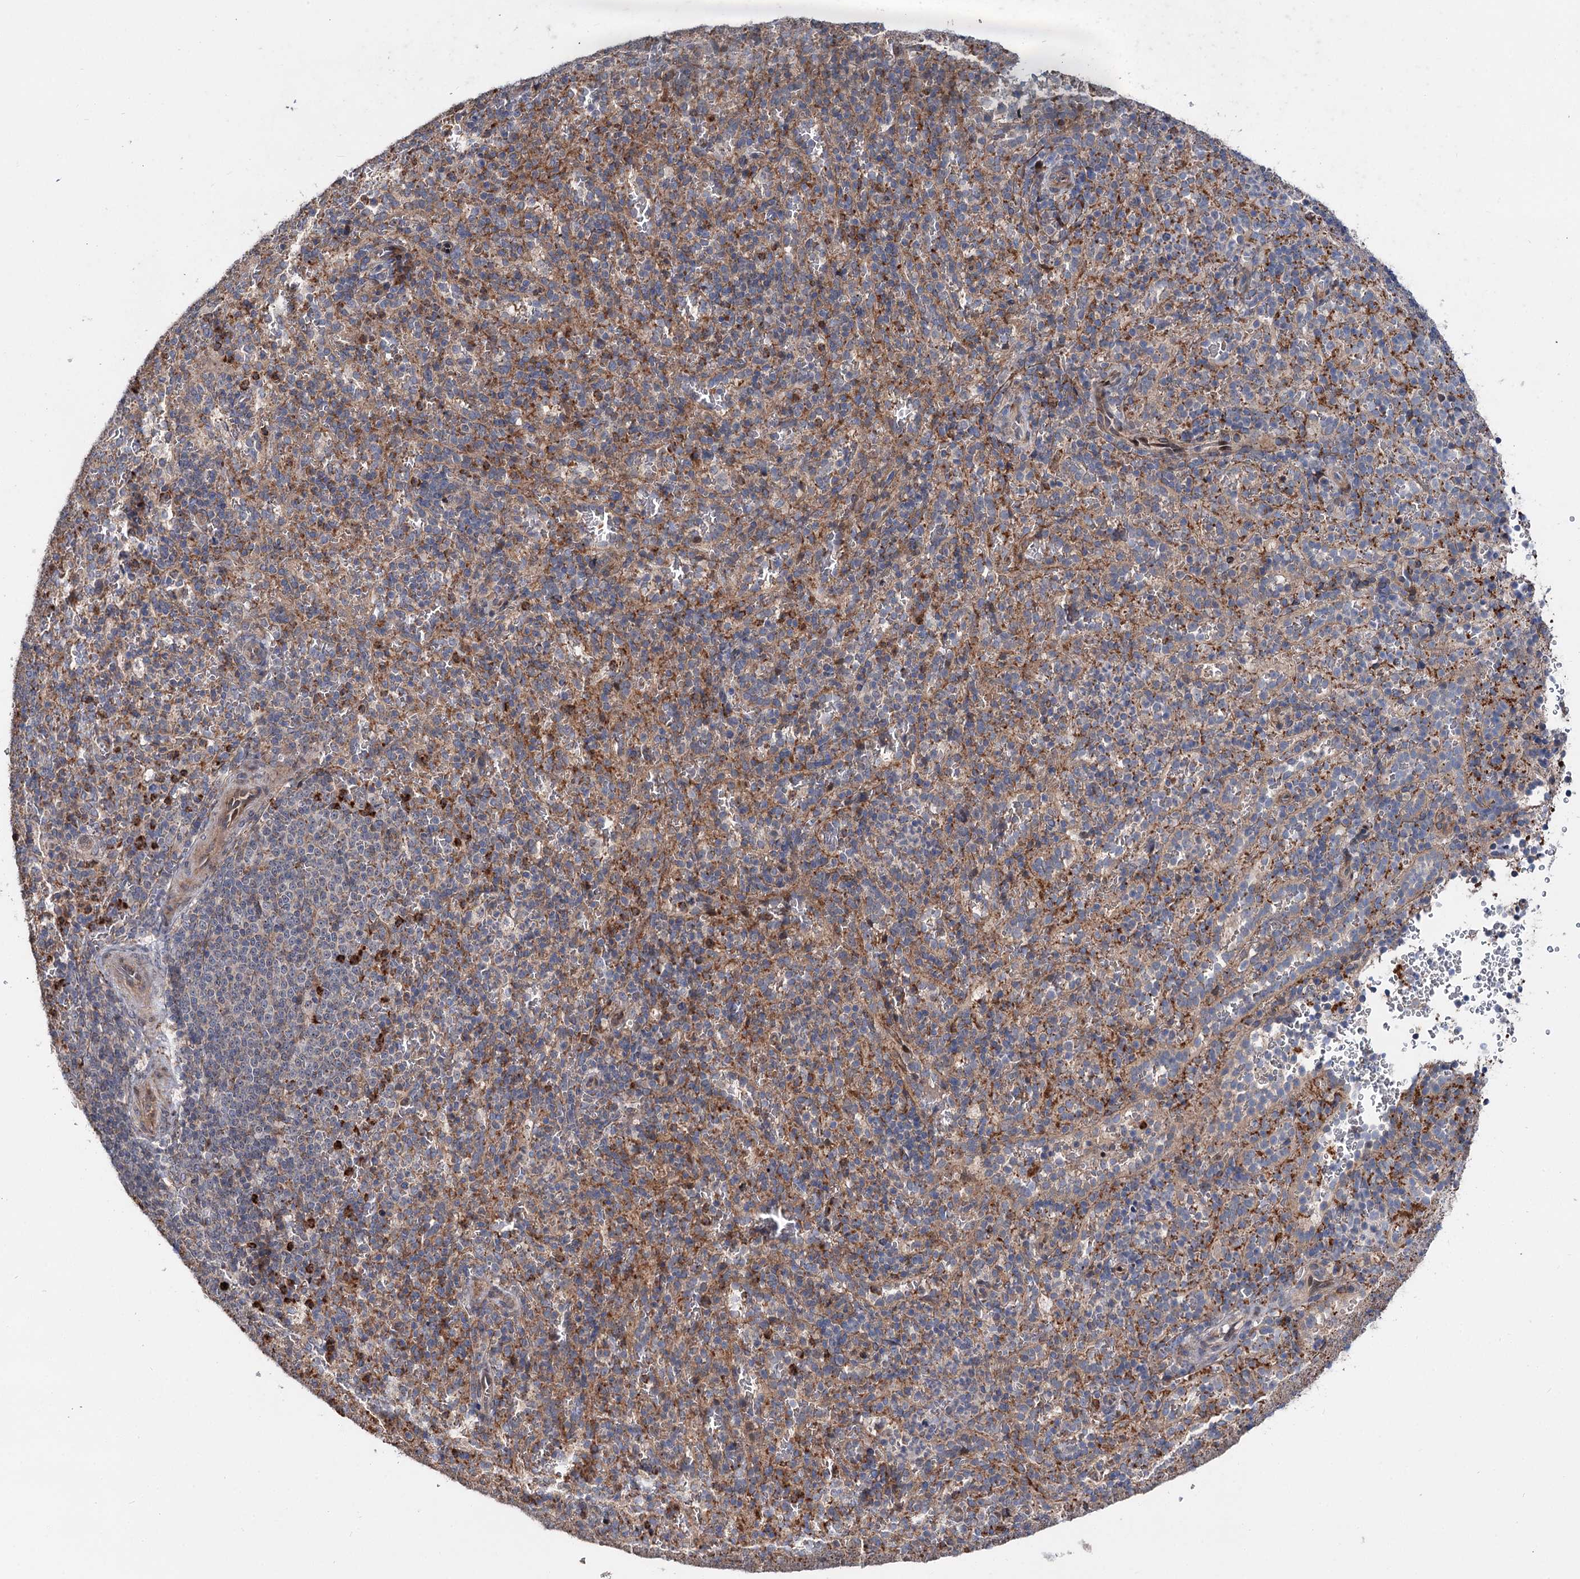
{"staining": {"intensity": "moderate", "quantity": "<25%", "location": "cytoplasmic/membranous"}, "tissue": "spleen", "cell_type": "Cells in red pulp", "image_type": "normal", "snomed": [{"axis": "morphology", "description": "Normal tissue, NOS"}, {"axis": "topography", "description": "Spleen"}], "caption": "IHC staining of benign spleen, which exhibits low levels of moderate cytoplasmic/membranous staining in about <25% of cells in red pulp indicating moderate cytoplasmic/membranous protein positivity. The staining was performed using DAB (brown) for protein detection and nuclei were counterstained in hematoxylin (blue).", "gene": "PTDSS2", "patient": {"sex": "female", "age": 21}}